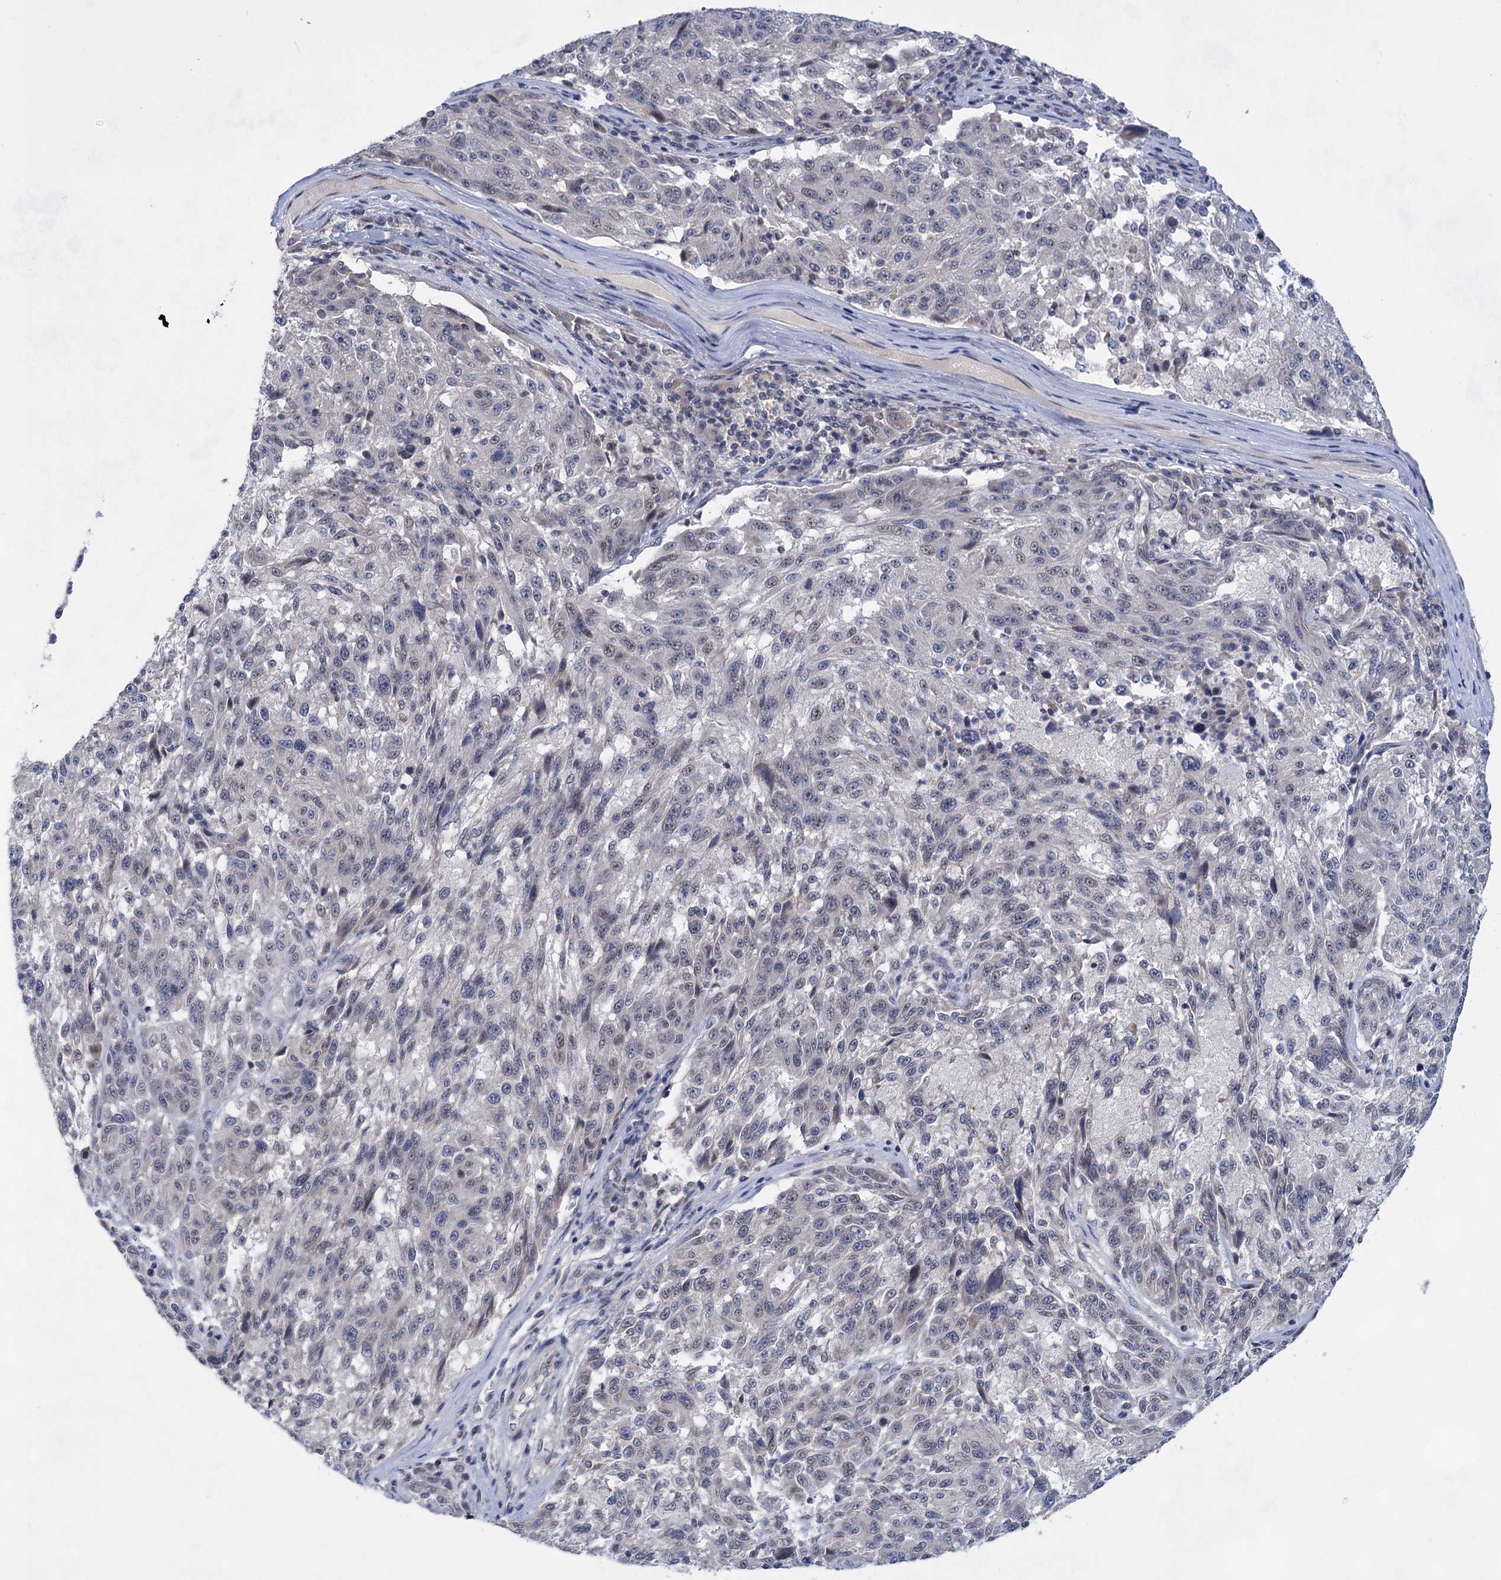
{"staining": {"intensity": "negative", "quantity": "none", "location": "none"}, "tissue": "melanoma", "cell_type": "Tumor cells", "image_type": "cancer", "snomed": [{"axis": "morphology", "description": "Malignant melanoma, NOS"}, {"axis": "topography", "description": "Skin"}], "caption": "Immunohistochemistry (IHC) histopathology image of neoplastic tissue: human melanoma stained with DAB (3,3'-diaminobenzidine) exhibits no significant protein staining in tumor cells.", "gene": "TTC17", "patient": {"sex": "male", "age": 53}}